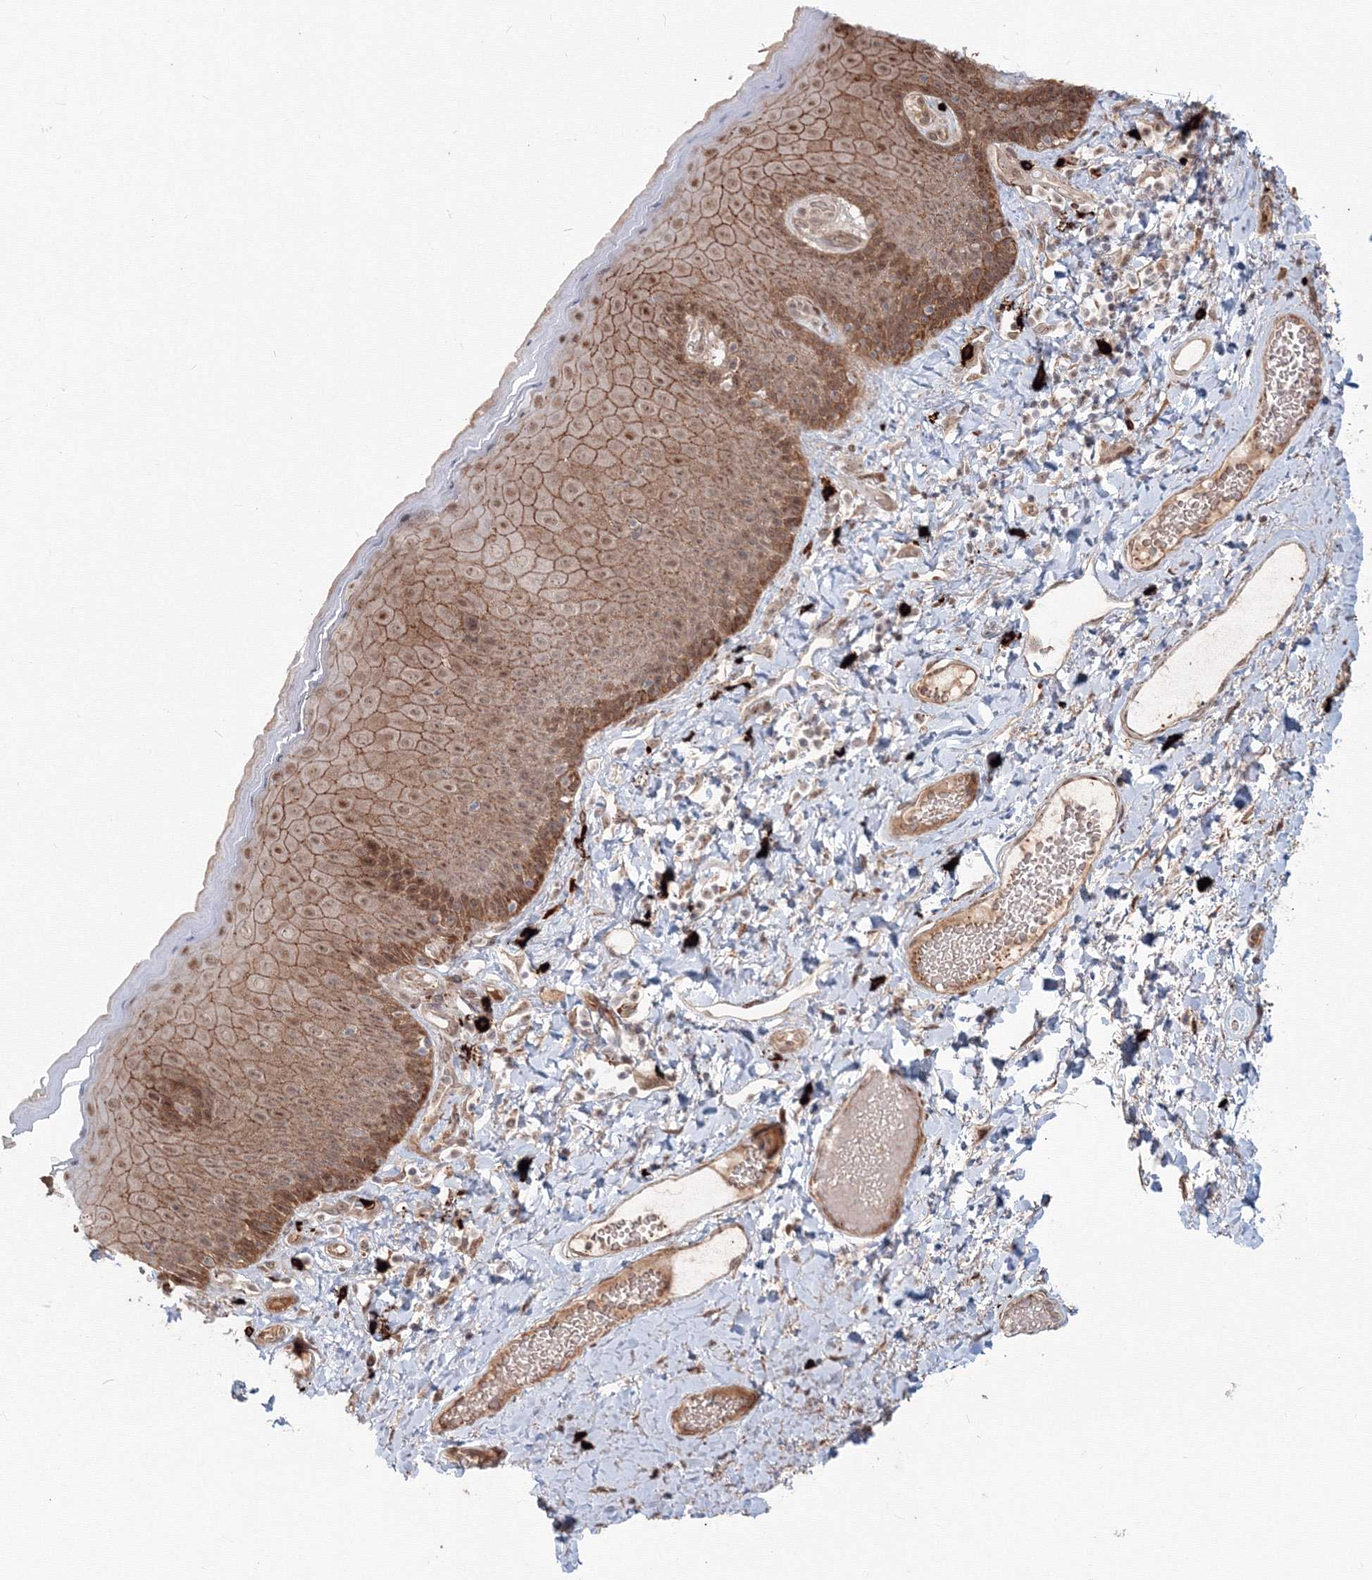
{"staining": {"intensity": "moderate", "quantity": ">75%", "location": "cytoplasmic/membranous,nuclear"}, "tissue": "skin", "cell_type": "Epidermal cells", "image_type": "normal", "snomed": [{"axis": "morphology", "description": "Normal tissue, NOS"}, {"axis": "topography", "description": "Anal"}], "caption": "Protein staining reveals moderate cytoplasmic/membranous,nuclear staining in about >75% of epidermal cells in normal skin.", "gene": "SH3PXD2A", "patient": {"sex": "male", "age": 69}}